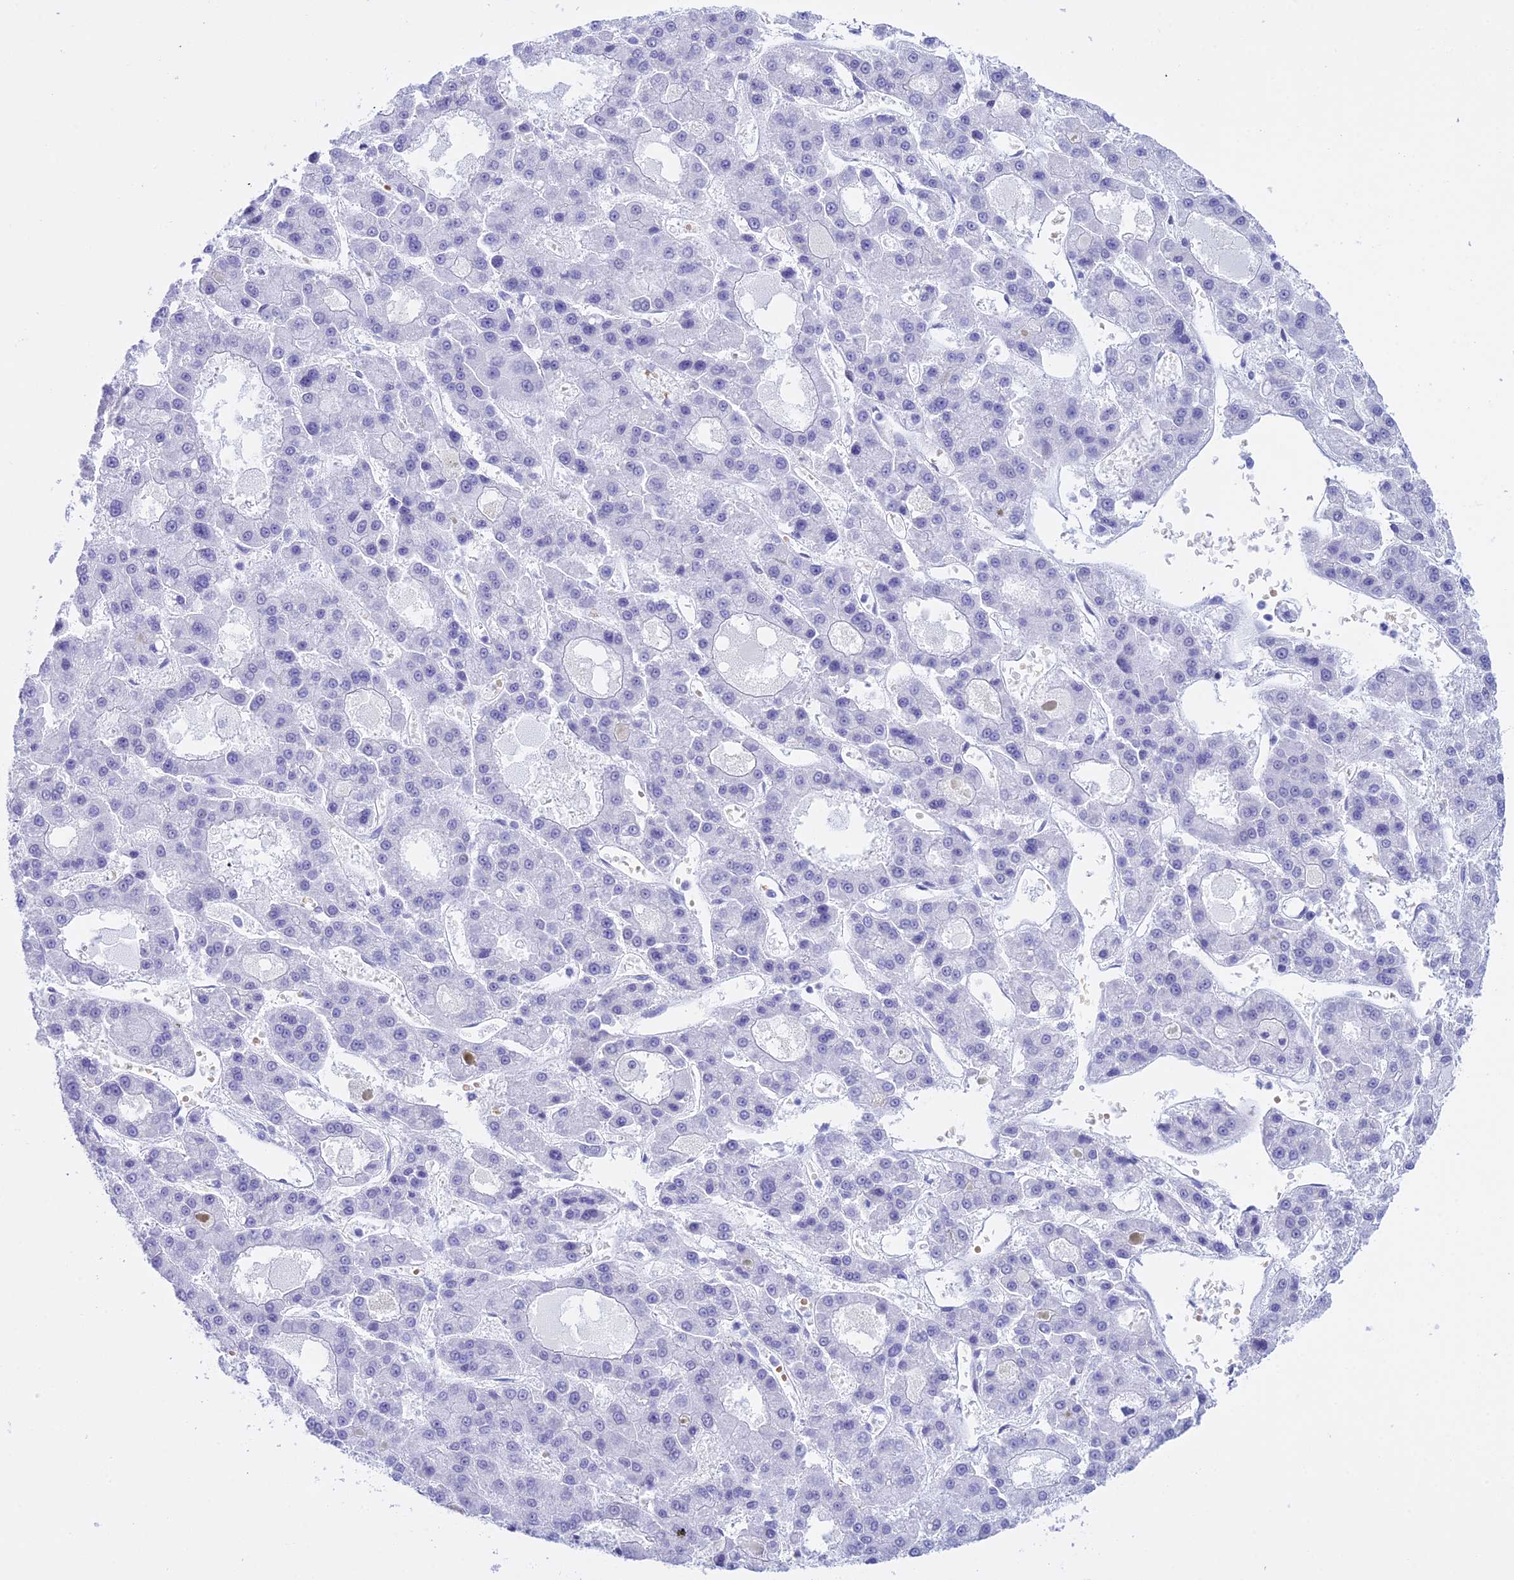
{"staining": {"intensity": "negative", "quantity": "none", "location": "none"}, "tissue": "liver cancer", "cell_type": "Tumor cells", "image_type": "cancer", "snomed": [{"axis": "morphology", "description": "Carcinoma, Hepatocellular, NOS"}, {"axis": "topography", "description": "Liver"}], "caption": "DAB (3,3'-diaminobenzidine) immunohistochemical staining of hepatocellular carcinoma (liver) displays no significant staining in tumor cells.", "gene": "RNPS1", "patient": {"sex": "male", "age": 70}}